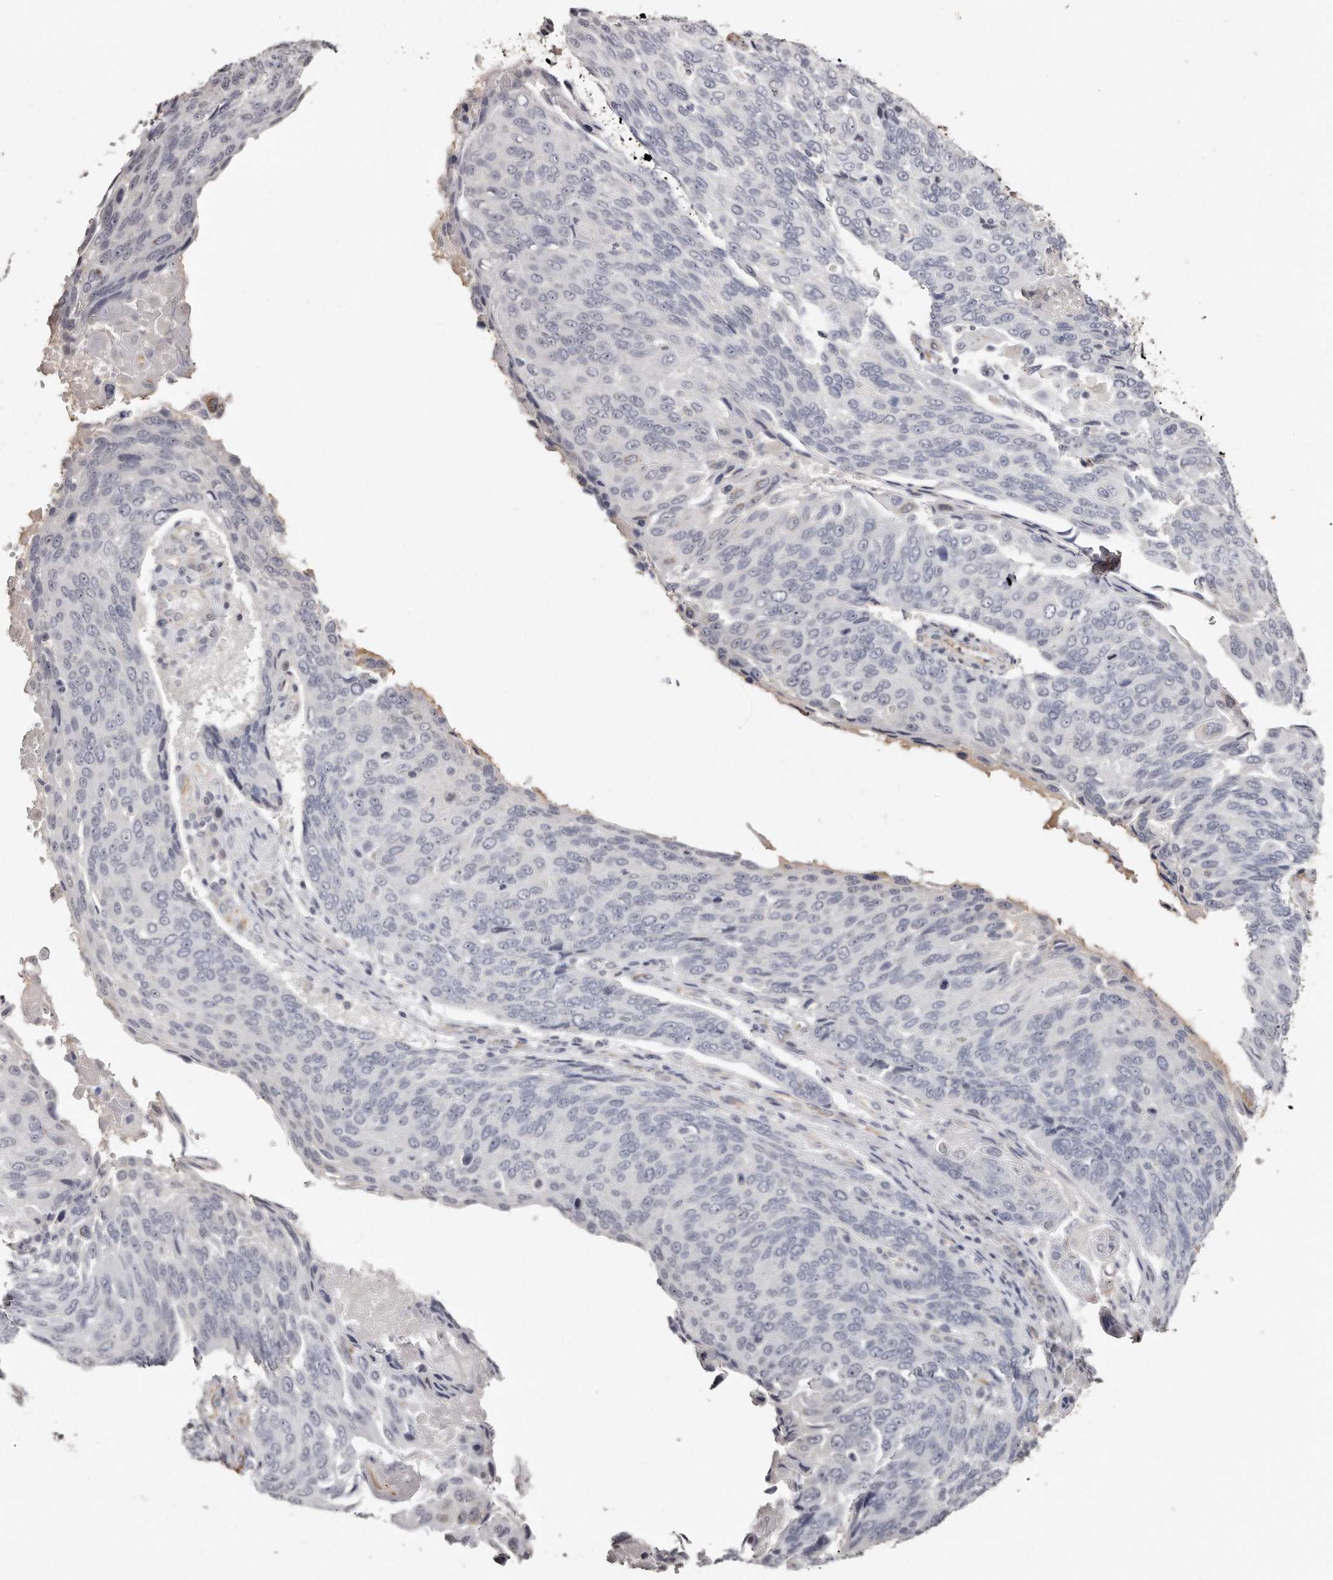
{"staining": {"intensity": "negative", "quantity": "none", "location": "none"}, "tissue": "lung cancer", "cell_type": "Tumor cells", "image_type": "cancer", "snomed": [{"axis": "morphology", "description": "Squamous cell carcinoma, NOS"}, {"axis": "topography", "description": "Lung"}], "caption": "This is a photomicrograph of immunohistochemistry (IHC) staining of squamous cell carcinoma (lung), which shows no staining in tumor cells.", "gene": "ZYG11A", "patient": {"sex": "male", "age": 66}}